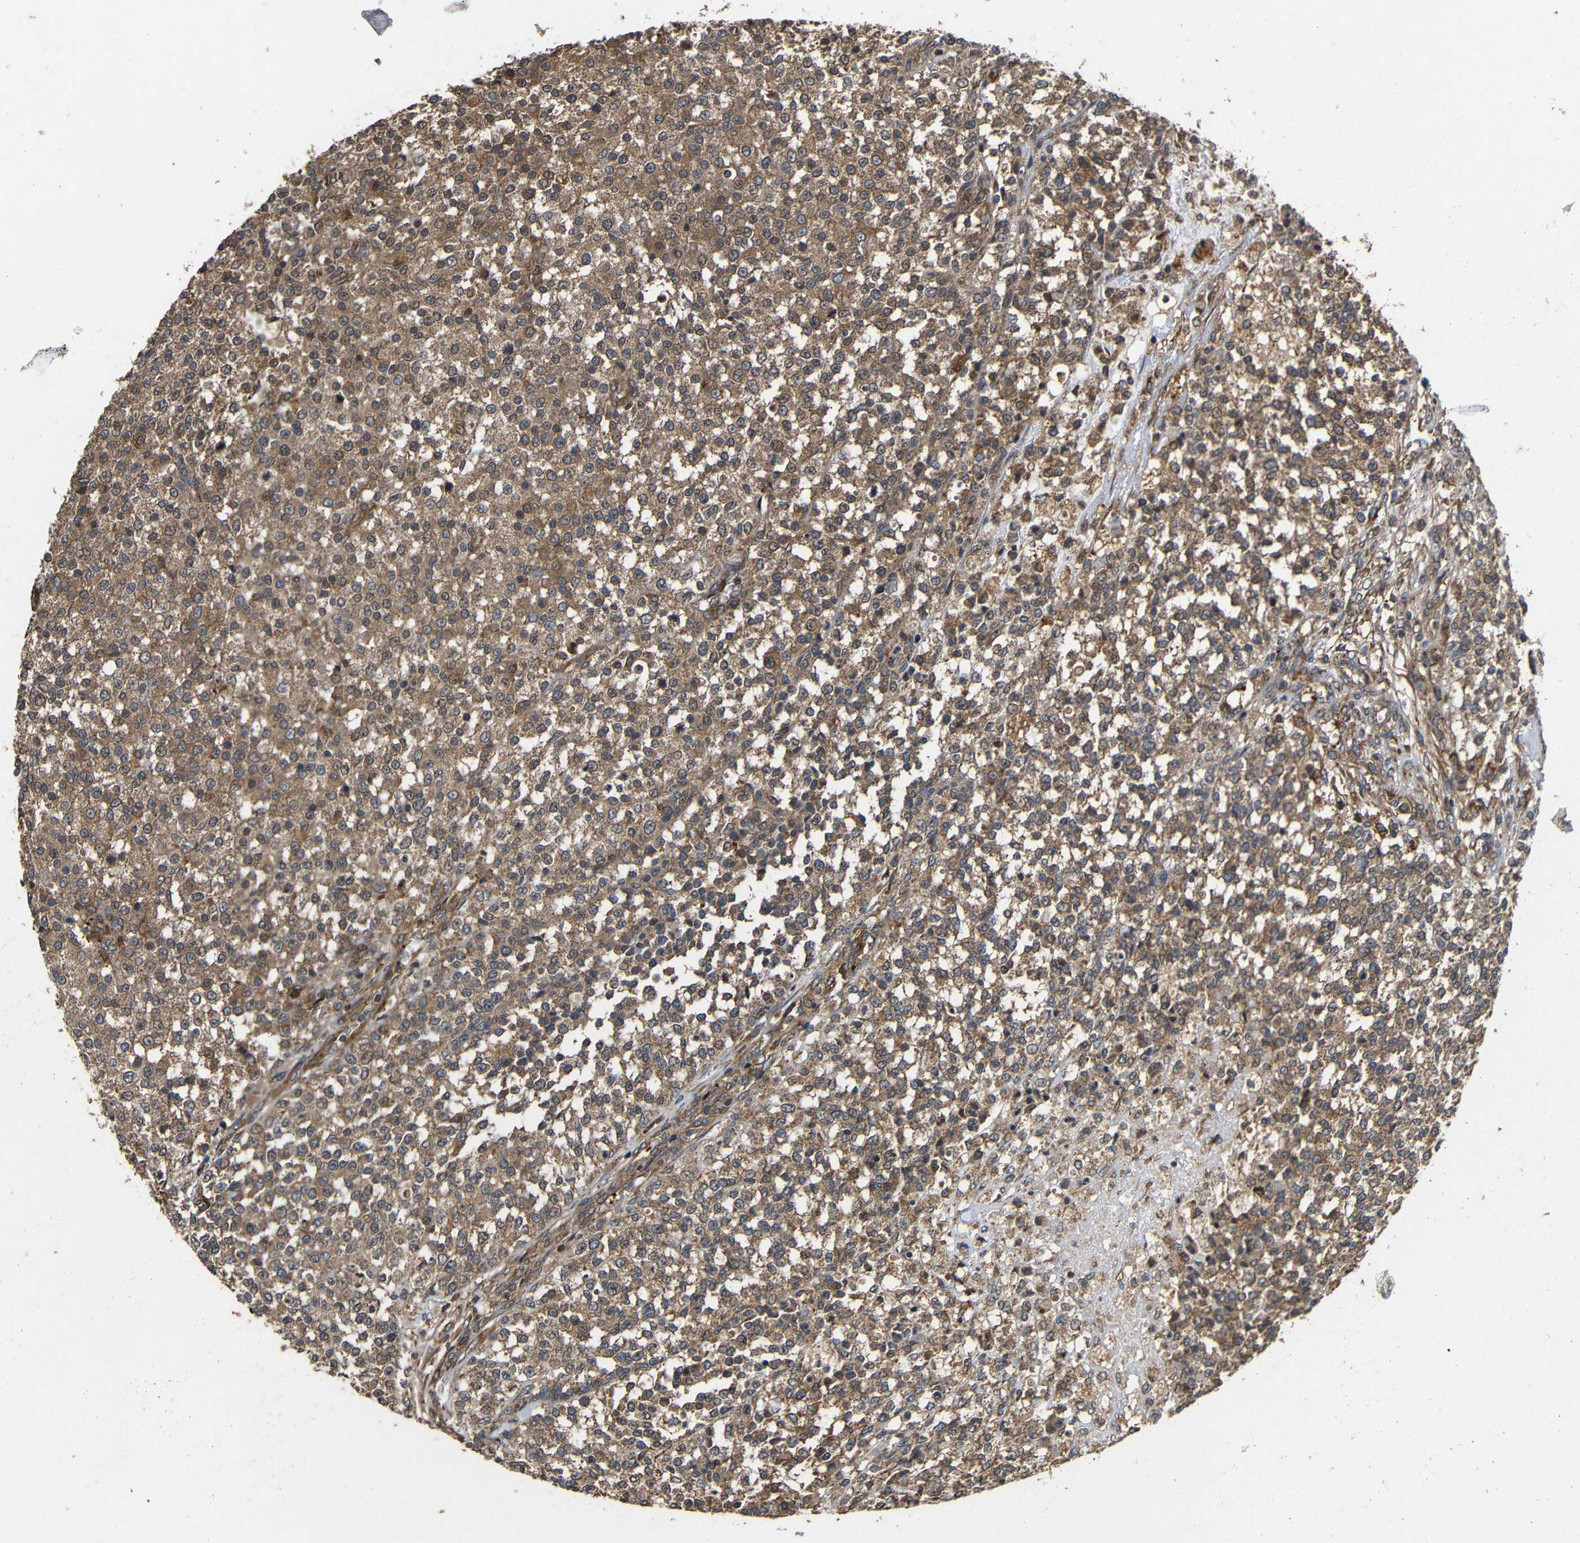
{"staining": {"intensity": "moderate", "quantity": ">75%", "location": "cytoplasmic/membranous"}, "tissue": "testis cancer", "cell_type": "Tumor cells", "image_type": "cancer", "snomed": [{"axis": "morphology", "description": "Seminoma, NOS"}, {"axis": "topography", "description": "Testis"}], "caption": "Immunohistochemical staining of testis seminoma shows medium levels of moderate cytoplasmic/membranous protein staining in approximately >75% of tumor cells.", "gene": "EIF2S1", "patient": {"sex": "male", "age": 59}}